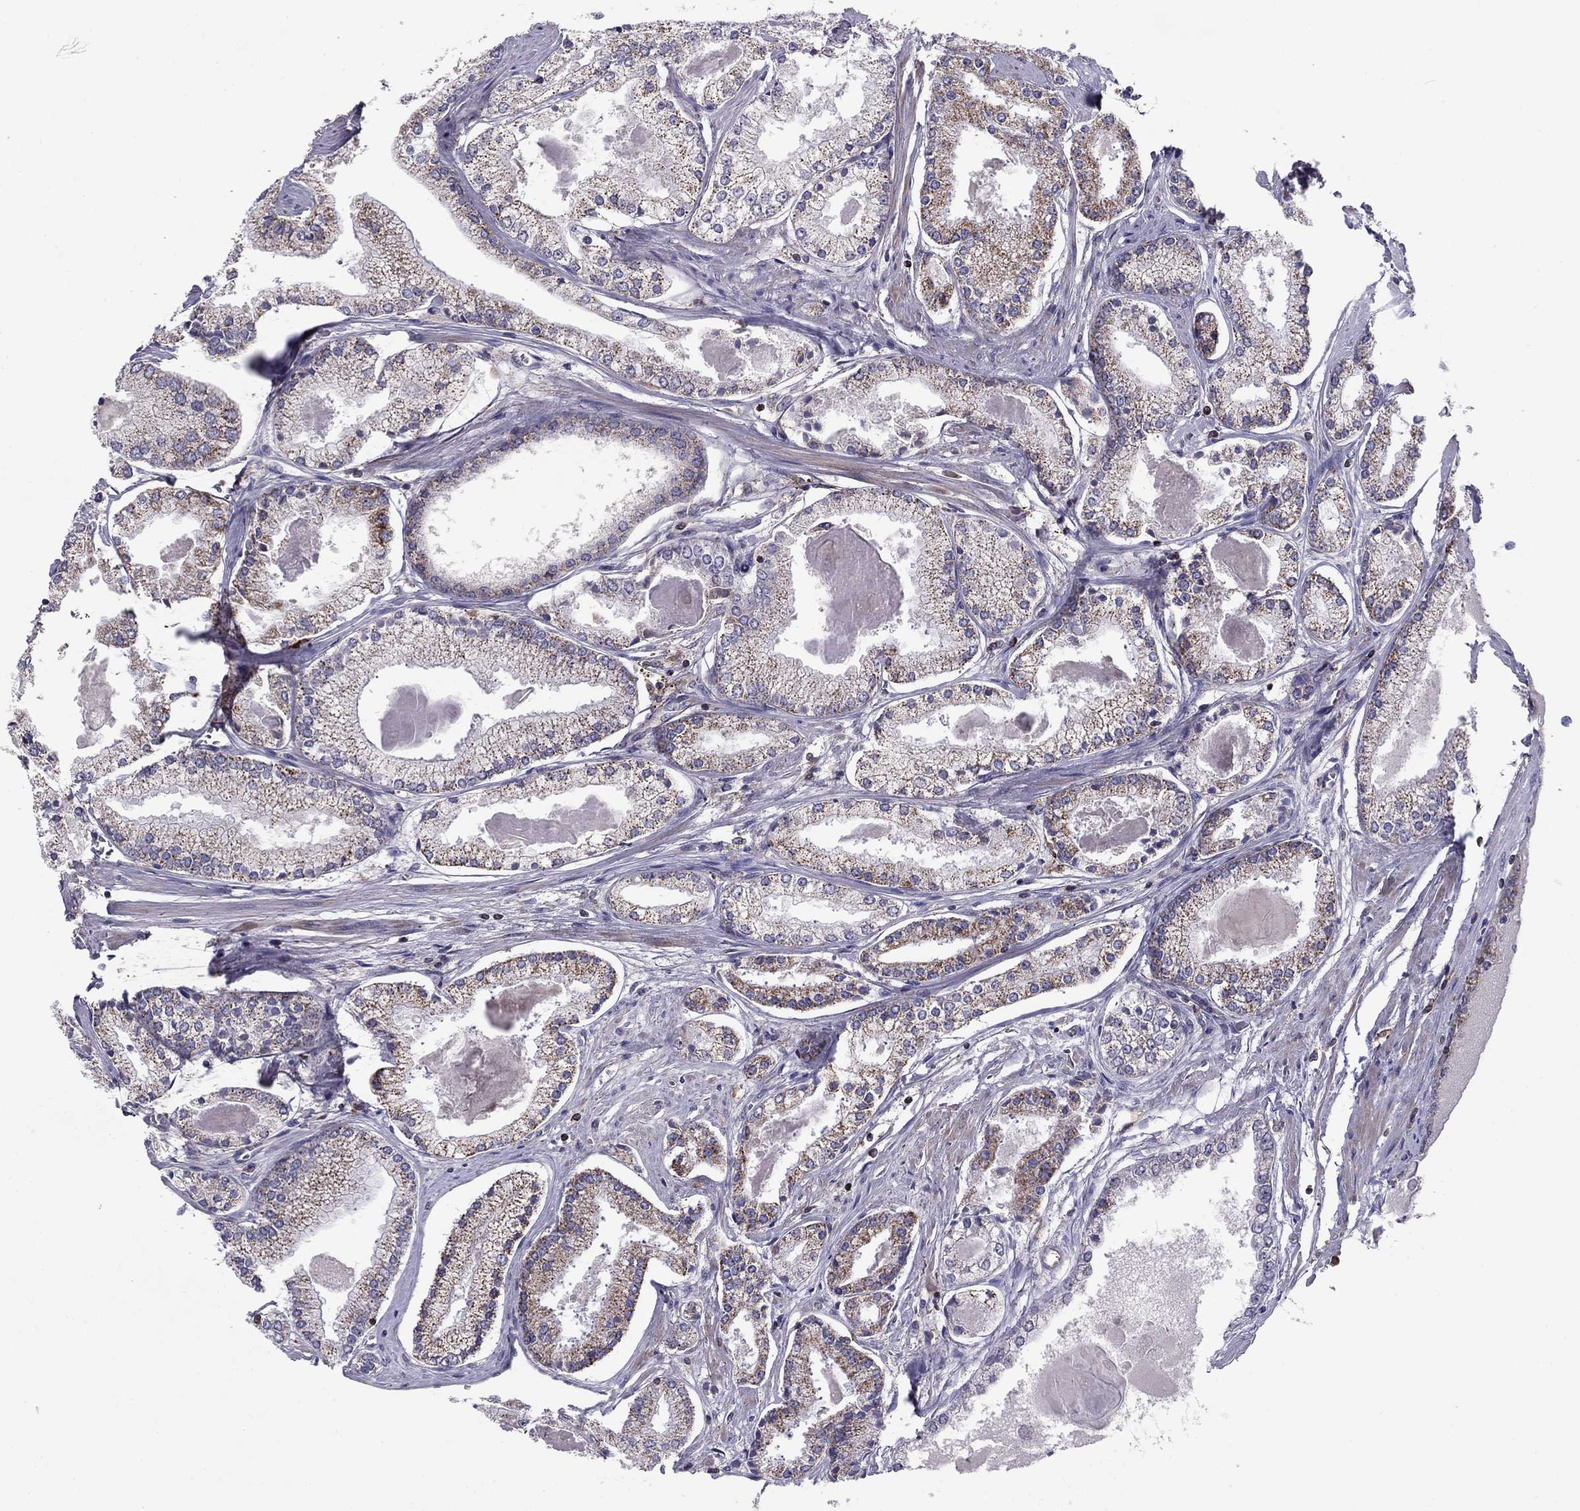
{"staining": {"intensity": "moderate", "quantity": "25%-75%", "location": "cytoplasmic/membranous"}, "tissue": "prostate cancer", "cell_type": "Tumor cells", "image_type": "cancer", "snomed": [{"axis": "morphology", "description": "Adenocarcinoma, NOS"}, {"axis": "topography", "description": "Prostate"}], "caption": "Brown immunohistochemical staining in adenocarcinoma (prostate) demonstrates moderate cytoplasmic/membranous positivity in about 25%-75% of tumor cells. Immunohistochemistry stains the protein of interest in brown and the nuclei are stained blue.", "gene": "ALG6", "patient": {"sex": "male", "age": 72}}